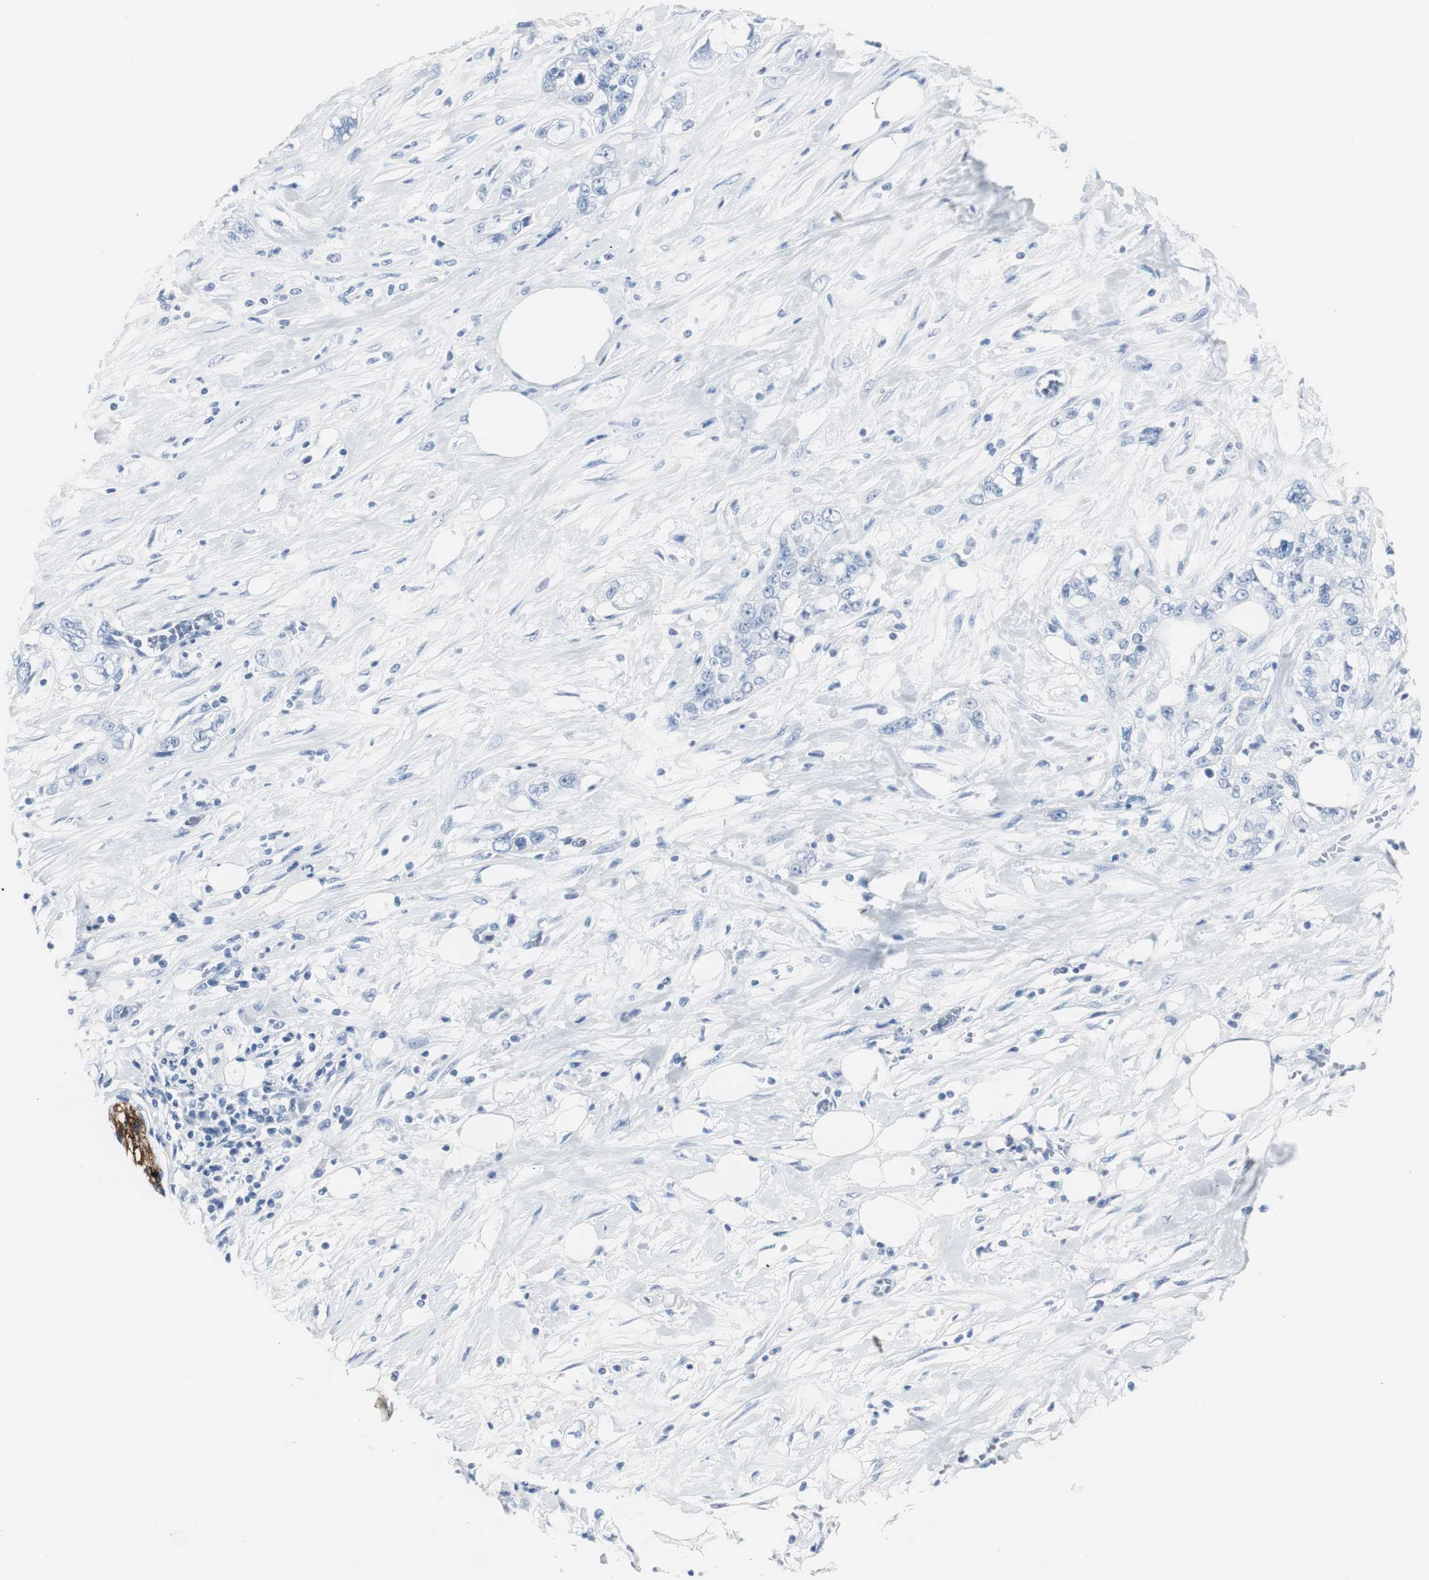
{"staining": {"intensity": "negative", "quantity": "none", "location": "none"}, "tissue": "pancreatic cancer", "cell_type": "Tumor cells", "image_type": "cancer", "snomed": [{"axis": "morphology", "description": "Adenocarcinoma, NOS"}, {"axis": "topography", "description": "Pancreas"}], "caption": "This is an IHC photomicrograph of human pancreatic cancer. There is no expression in tumor cells.", "gene": "GAP43", "patient": {"sex": "male", "age": 70}}